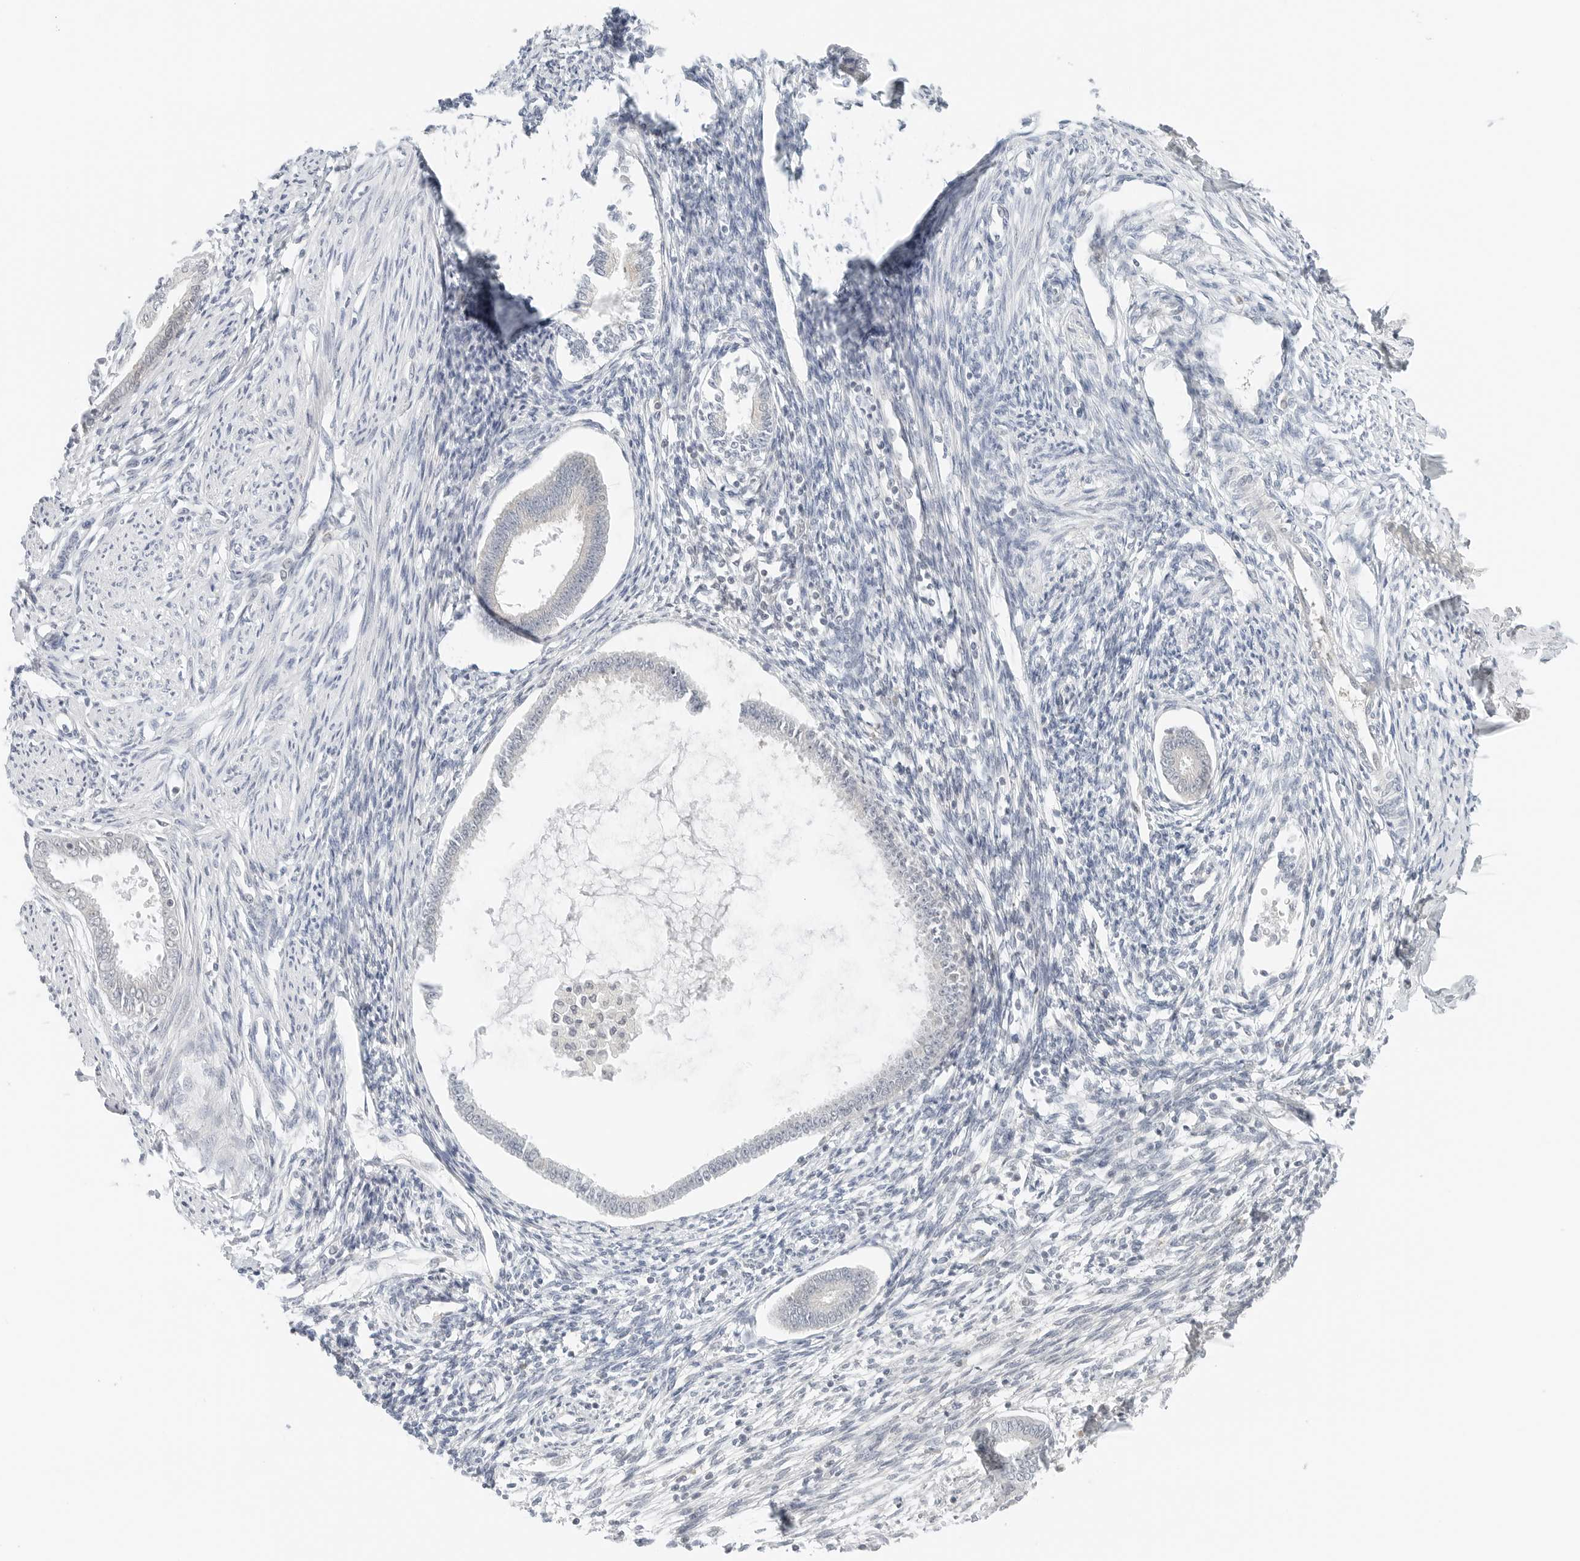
{"staining": {"intensity": "negative", "quantity": "none", "location": "none"}, "tissue": "endometrium", "cell_type": "Cells in endometrial stroma", "image_type": "normal", "snomed": [{"axis": "morphology", "description": "Normal tissue, NOS"}, {"axis": "topography", "description": "Endometrium"}], "caption": "The immunohistochemistry micrograph has no significant staining in cells in endometrial stroma of endometrium.", "gene": "IQCC", "patient": {"sex": "female", "age": 56}}